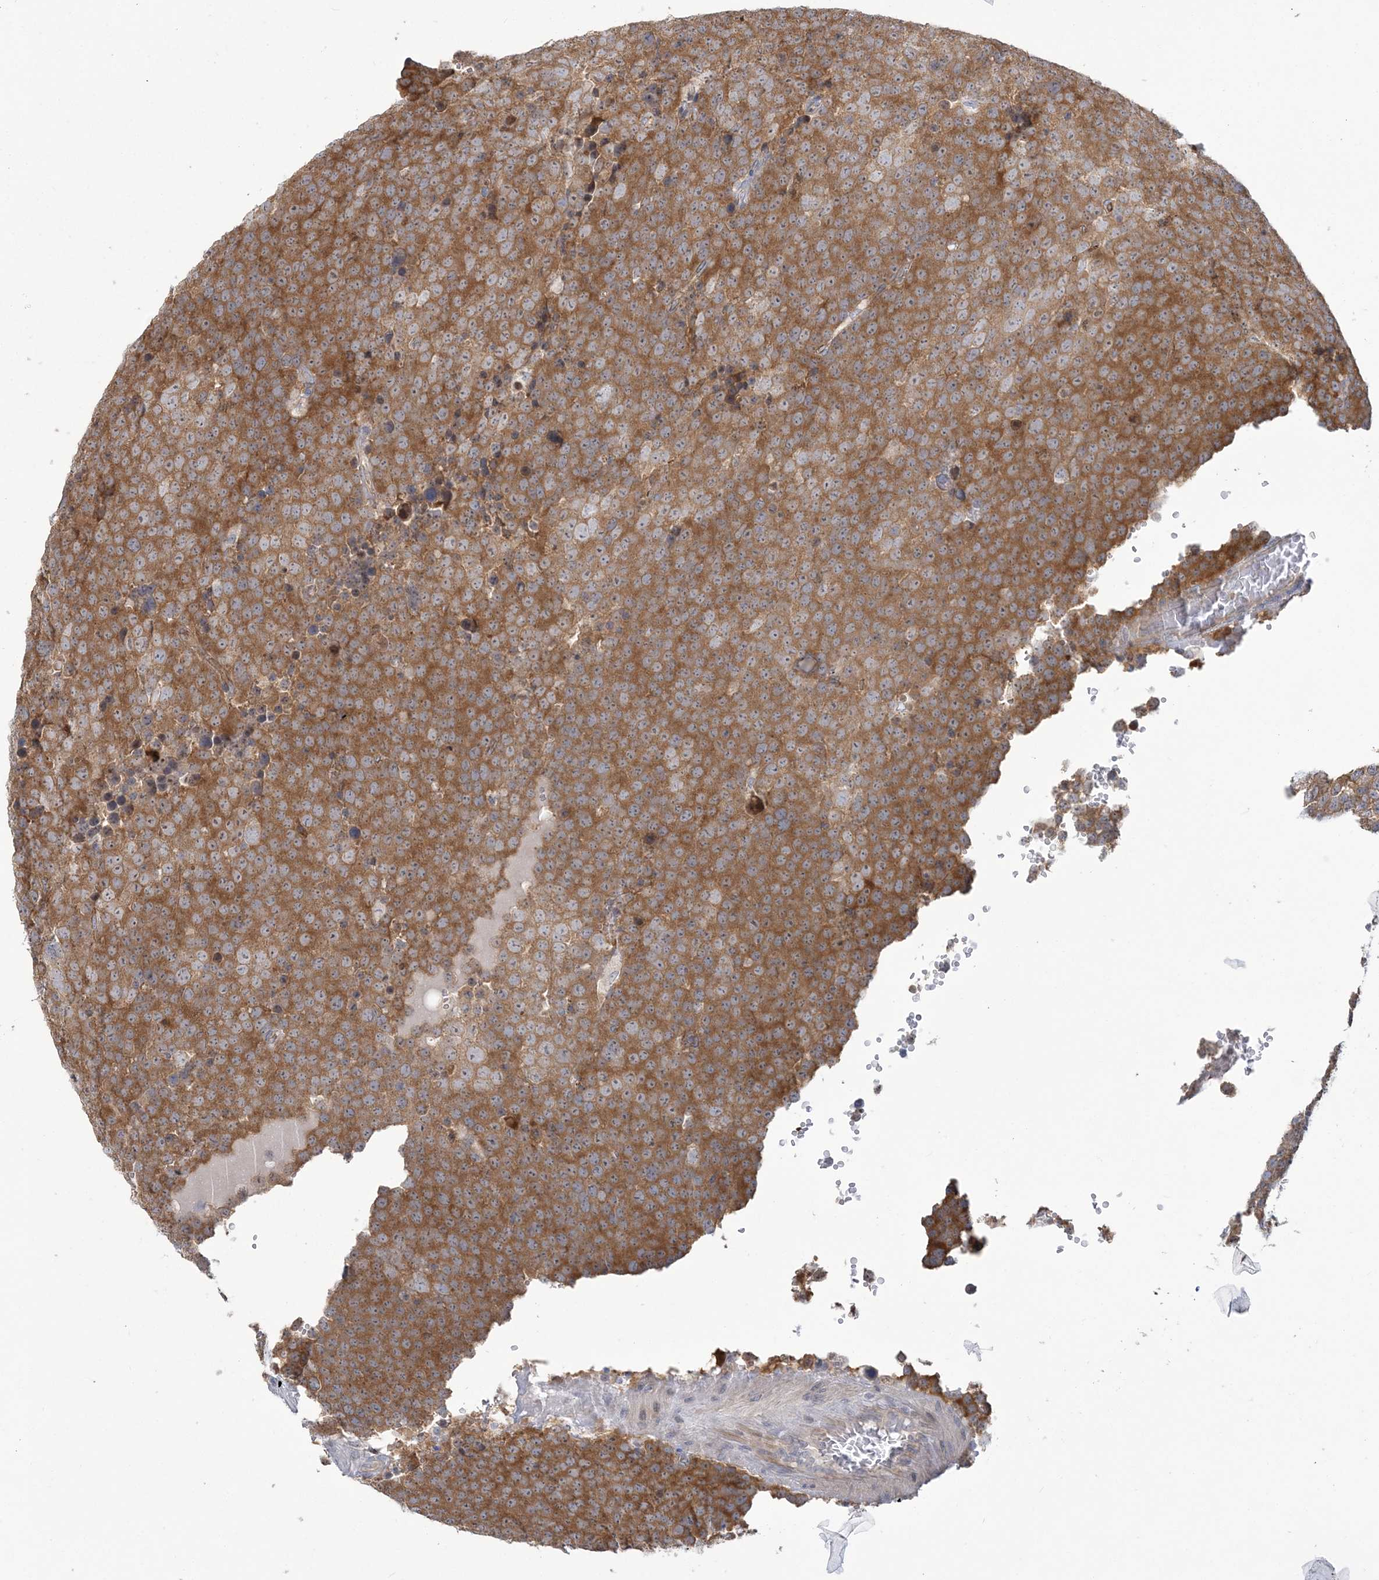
{"staining": {"intensity": "moderate", "quantity": ">75%", "location": "cytoplasmic/membranous"}, "tissue": "testis cancer", "cell_type": "Tumor cells", "image_type": "cancer", "snomed": [{"axis": "morphology", "description": "Seminoma, NOS"}, {"axis": "topography", "description": "Testis"}], "caption": "Testis cancer was stained to show a protein in brown. There is medium levels of moderate cytoplasmic/membranous staining in approximately >75% of tumor cells.", "gene": "FARSB", "patient": {"sex": "male", "age": 71}}